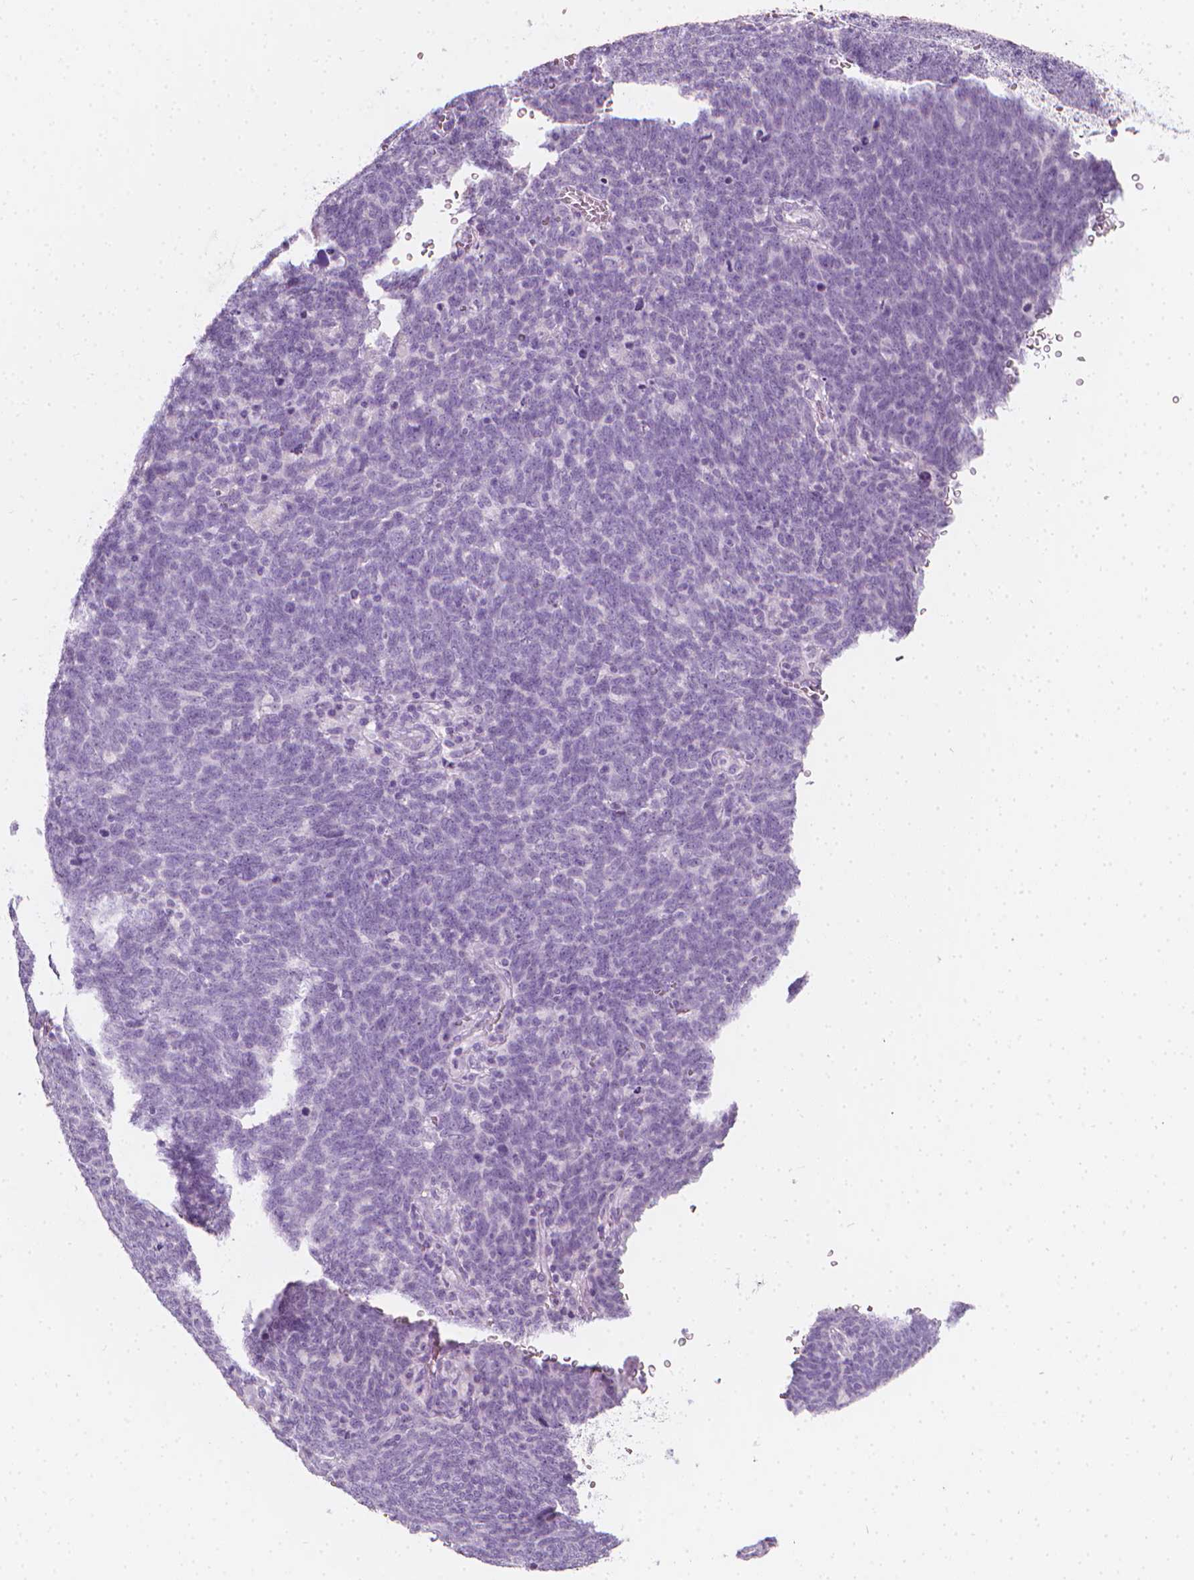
{"staining": {"intensity": "negative", "quantity": "none", "location": "none"}, "tissue": "lung cancer", "cell_type": "Tumor cells", "image_type": "cancer", "snomed": [{"axis": "morphology", "description": "Squamous cell carcinoma, NOS"}, {"axis": "topography", "description": "Lung"}], "caption": "This photomicrograph is of lung squamous cell carcinoma stained with IHC to label a protein in brown with the nuclei are counter-stained blue. There is no staining in tumor cells.", "gene": "SCG3", "patient": {"sex": "female", "age": 72}}